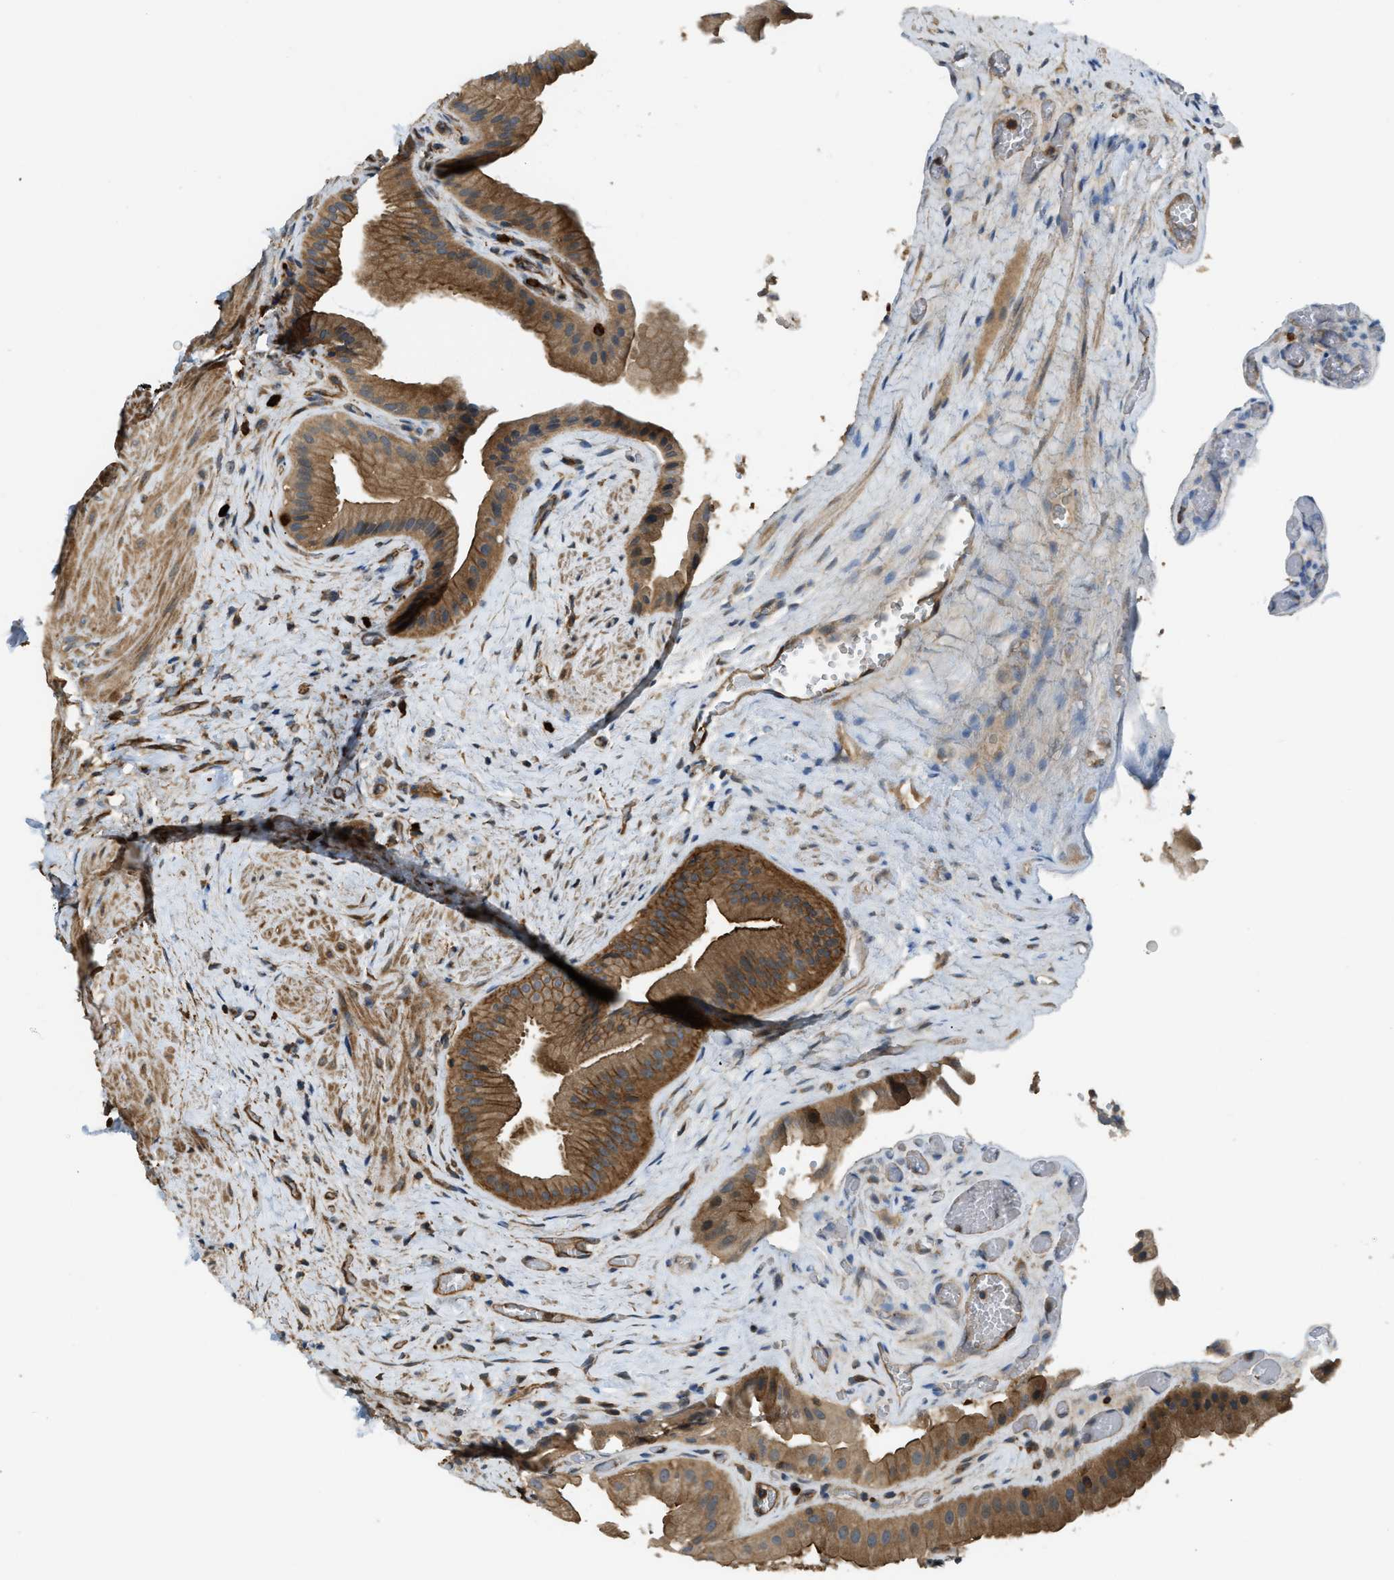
{"staining": {"intensity": "strong", "quantity": ">75%", "location": "cytoplasmic/membranous"}, "tissue": "gallbladder", "cell_type": "Glandular cells", "image_type": "normal", "snomed": [{"axis": "morphology", "description": "Normal tissue, NOS"}, {"axis": "topography", "description": "Gallbladder"}], "caption": "Protein expression by immunohistochemistry (IHC) demonstrates strong cytoplasmic/membranous staining in about >75% of glandular cells in benign gallbladder. The protein is stained brown, and the nuclei are stained in blue (DAB IHC with brightfield microscopy, high magnification).", "gene": "BAG4", "patient": {"sex": "male", "age": 49}}